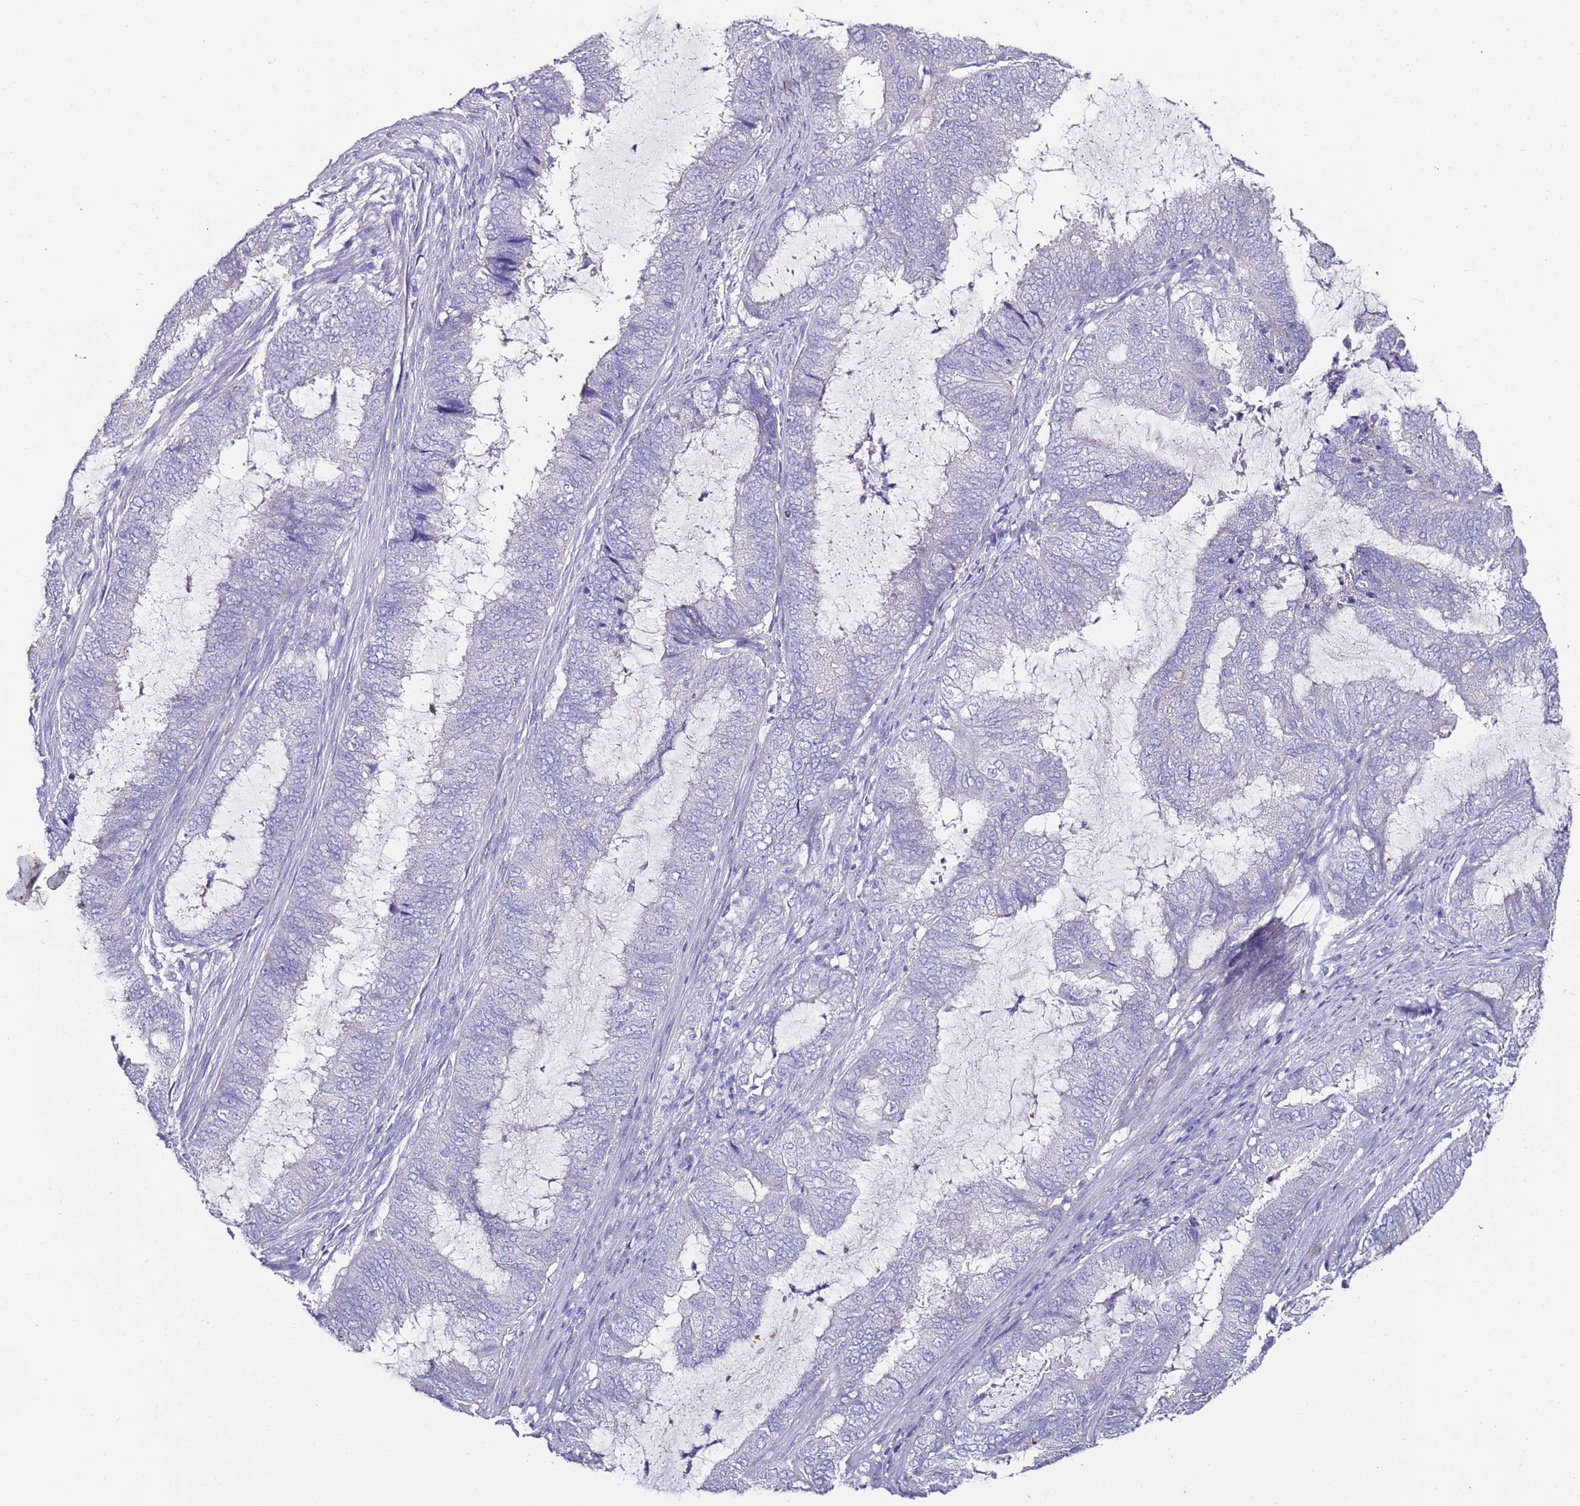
{"staining": {"intensity": "negative", "quantity": "none", "location": "none"}, "tissue": "endometrial cancer", "cell_type": "Tumor cells", "image_type": "cancer", "snomed": [{"axis": "morphology", "description": "Adenocarcinoma, NOS"}, {"axis": "topography", "description": "Endometrium"}], "caption": "Tumor cells are negative for protein expression in human adenocarcinoma (endometrial). (Brightfield microscopy of DAB (3,3'-diaminobenzidine) immunohistochemistry at high magnification).", "gene": "MYBPC3", "patient": {"sex": "female", "age": 51}}